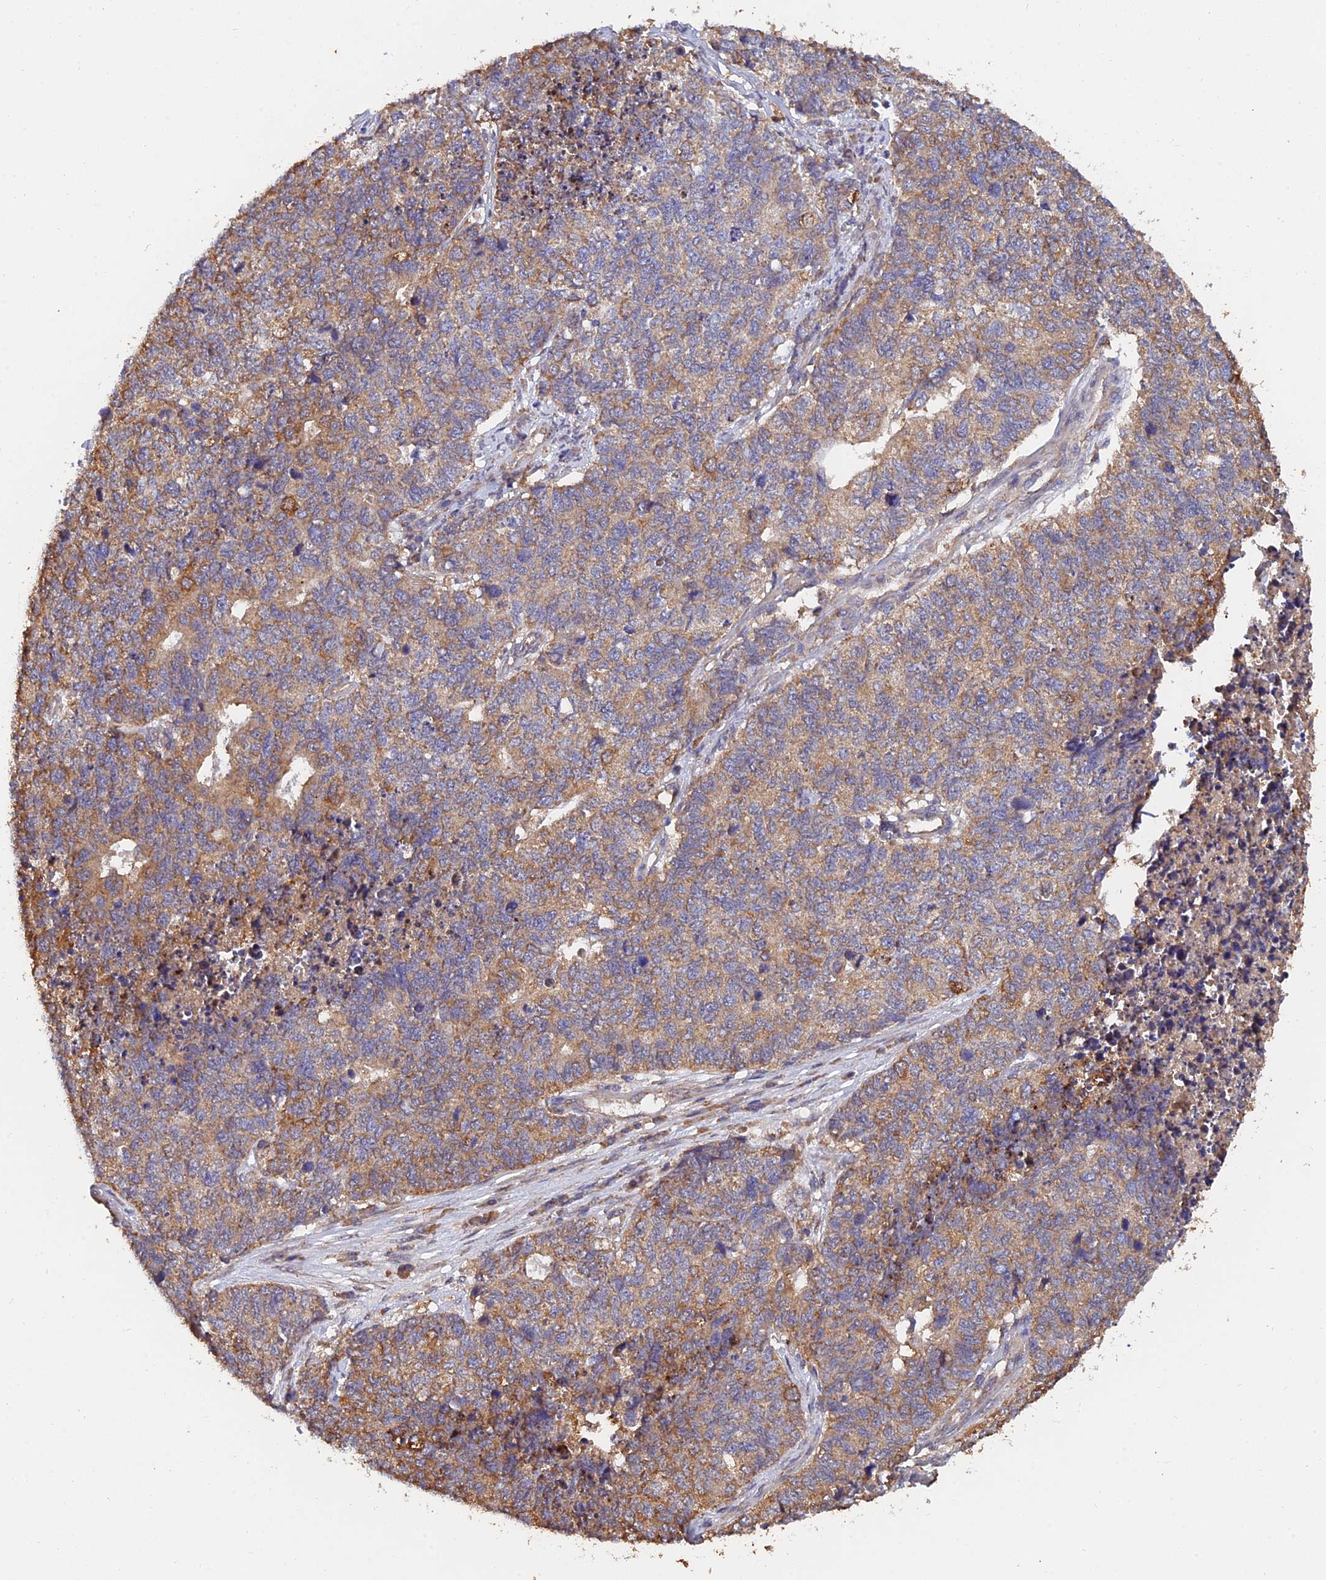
{"staining": {"intensity": "moderate", "quantity": "25%-75%", "location": "cytoplasmic/membranous"}, "tissue": "cervical cancer", "cell_type": "Tumor cells", "image_type": "cancer", "snomed": [{"axis": "morphology", "description": "Squamous cell carcinoma, NOS"}, {"axis": "topography", "description": "Cervix"}], "caption": "Moderate cytoplasmic/membranous protein positivity is appreciated in approximately 25%-75% of tumor cells in cervical squamous cell carcinoma. (DAB (3,3'-diaminobenzidine) IHC with brightfield microscopy, high magnification).", "gene": "SLC38A11", "patient": {"sex": "female", "age": 63}}